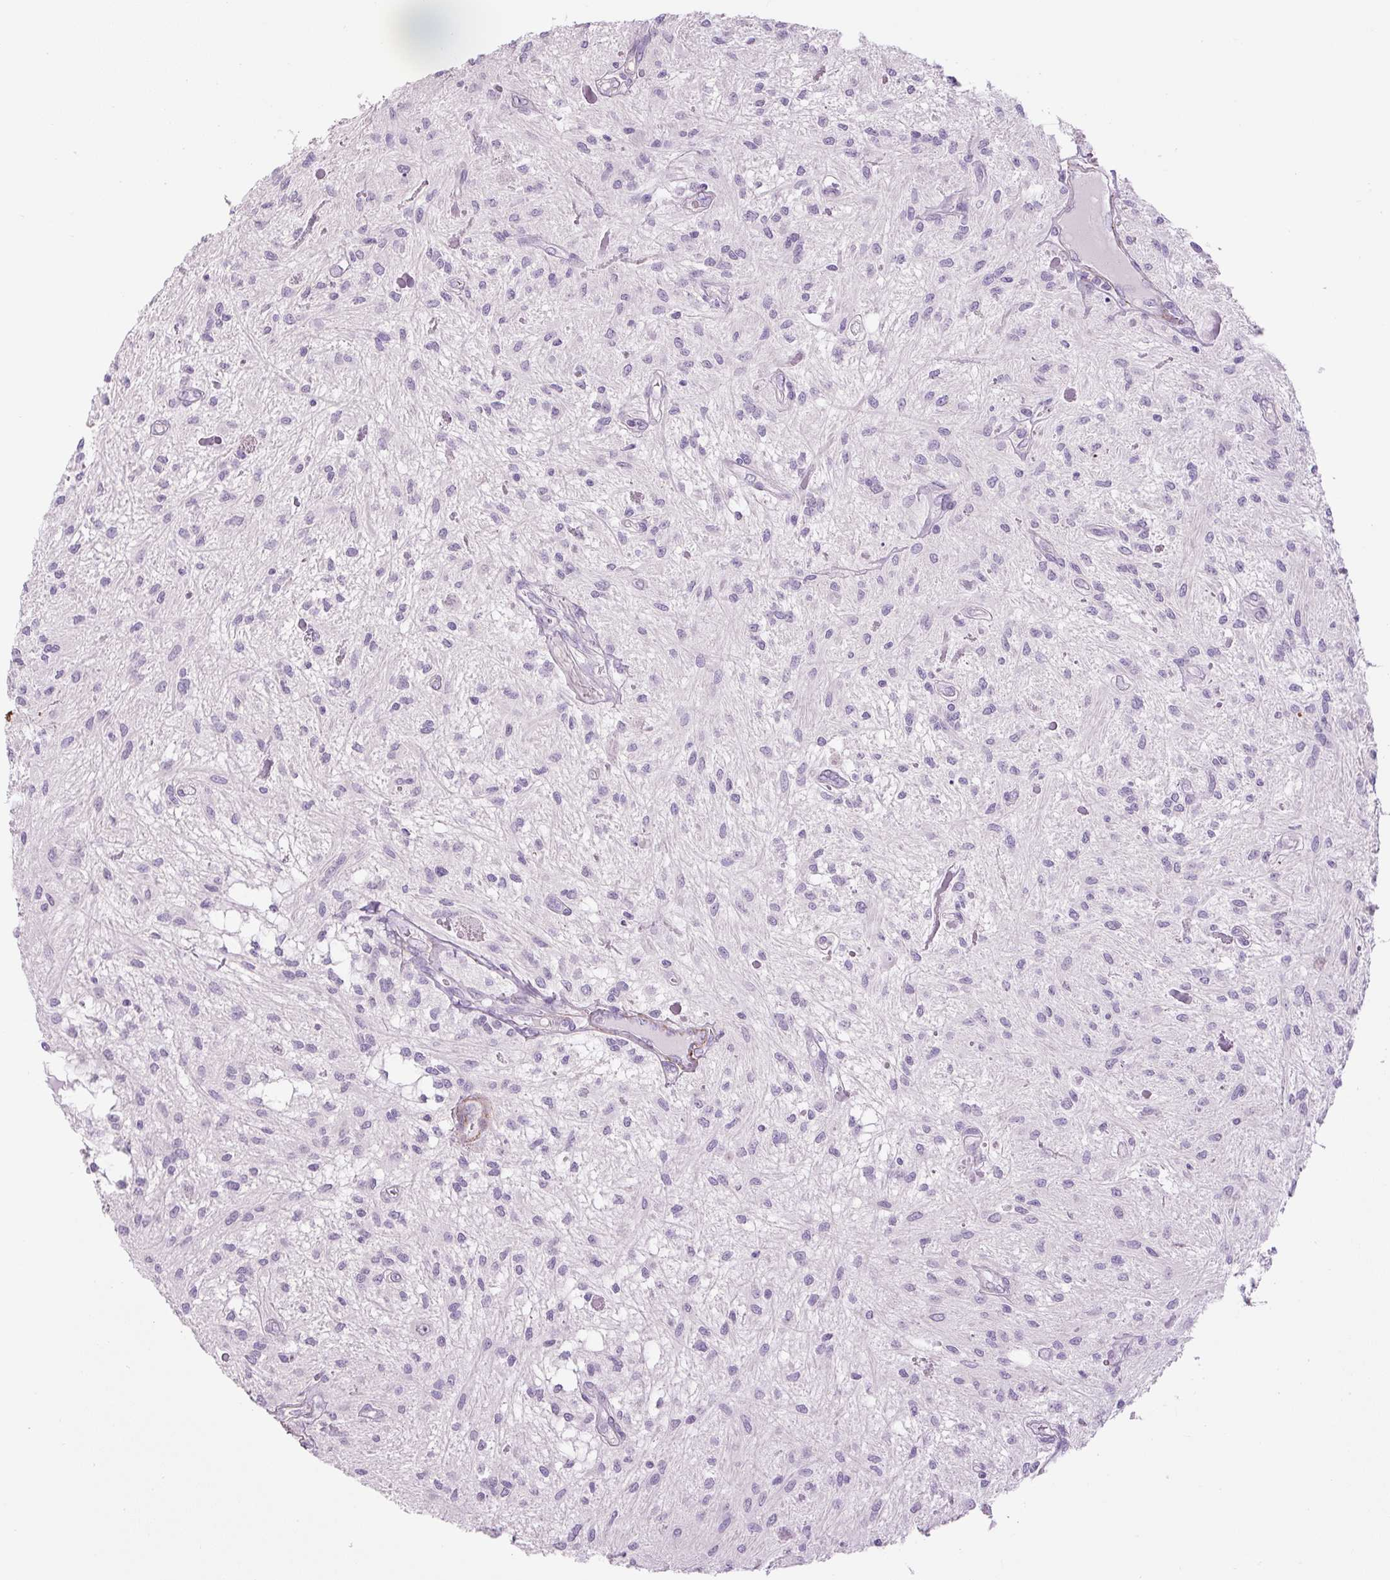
{"staining": {"intensity": "negative", "quantity": "none", "location": "none"}, "tissue": "glioma", "cell_type": "Tumor cells", "image_type": "cancer", "snomed": [{"axis": "morphology", "description": "Glioma, malignant, Low grade"}, {"axis": "topography", "description": "Cerebellum"}], "caption": "Immunohistochemistry (IHC) micrograph of human glioma stained for a protein (brown), which displays no positivity in tumor cells.", "gene": "FBN1", "patient": {"sex": "female", "age": 14}}